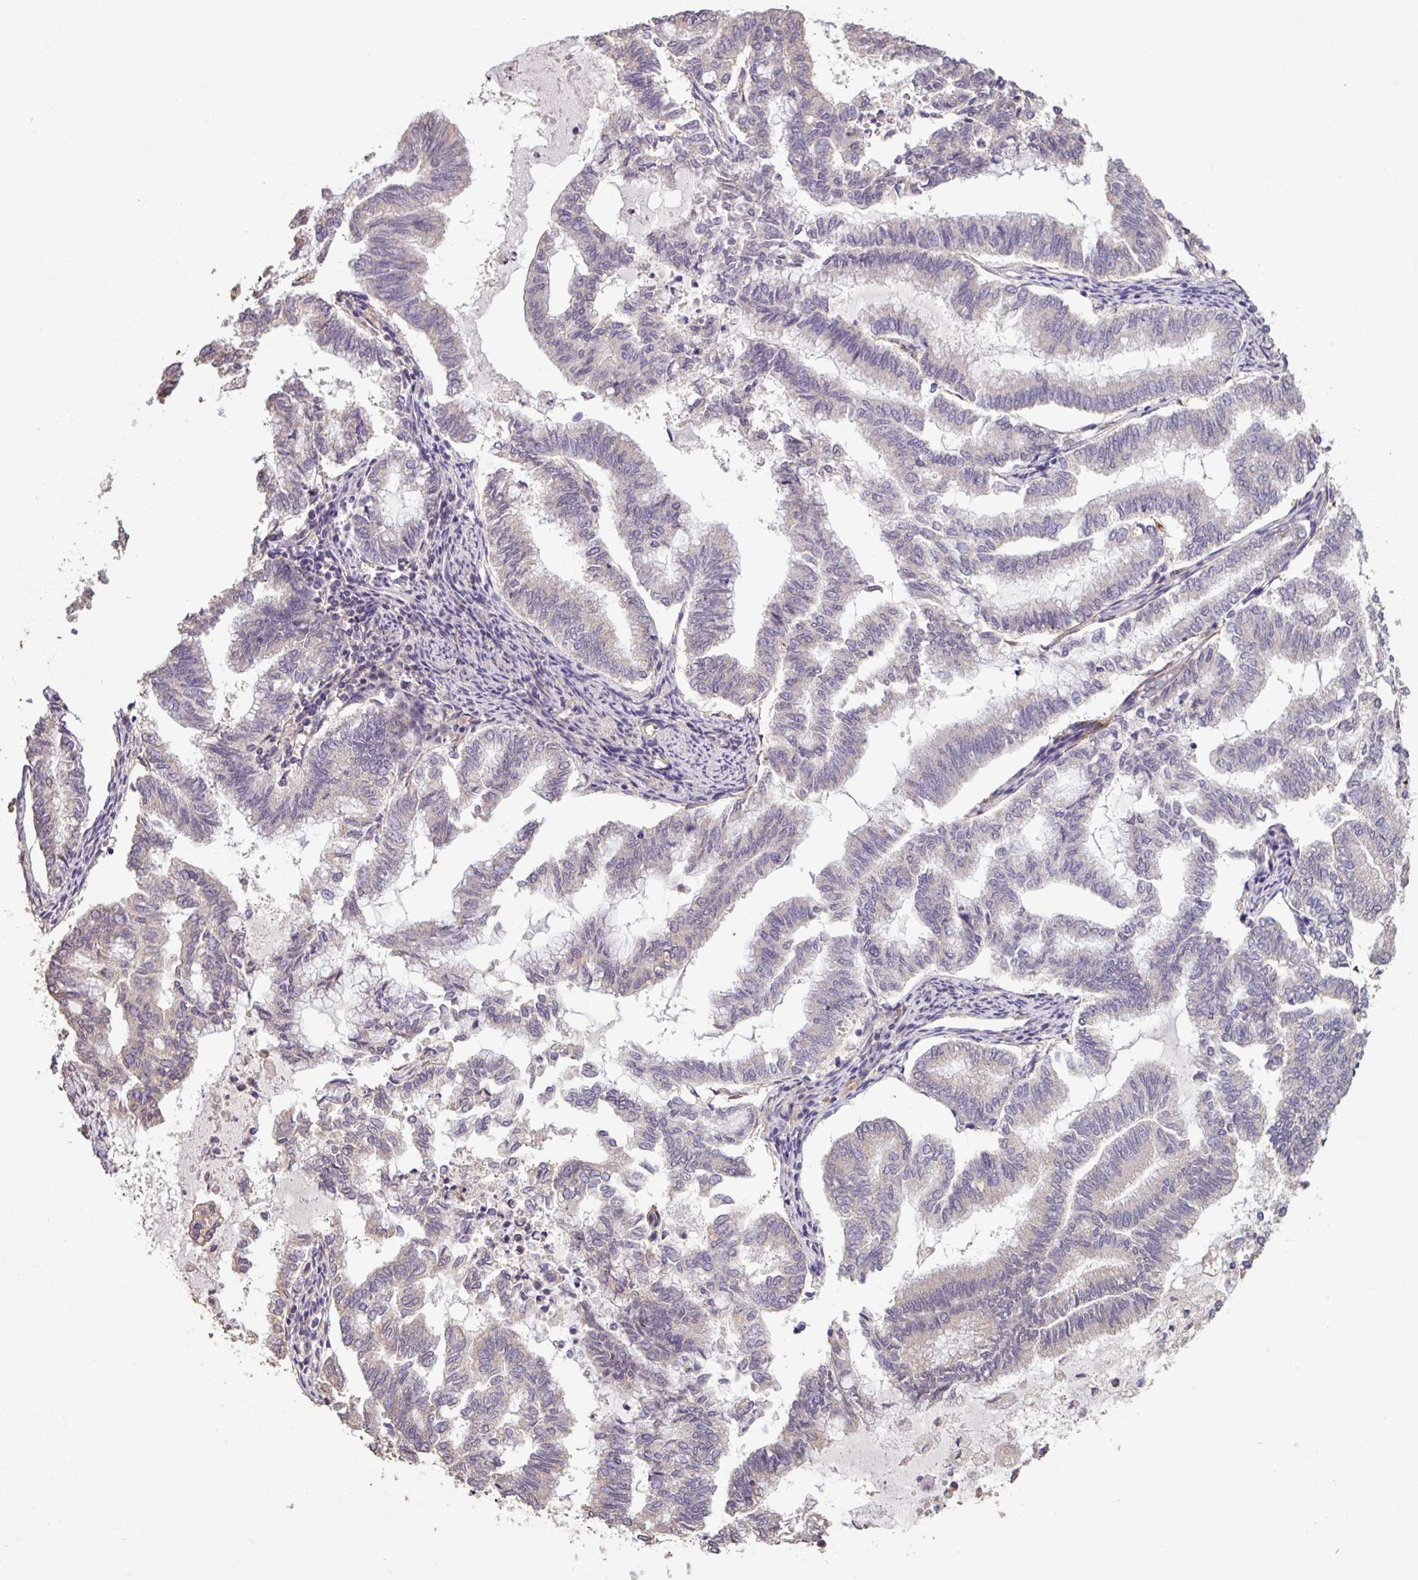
{"staining": {"intensity": "negative", "quantity": "none", "location": "none"}, "tissue": "endometrial cancer", "cell_type": "Tumor cells", "image_type": "cancer", "snomed": [{"axis": "morphology", "description": "Adenocarcinoma, NOS"}, {"axis": "topography", "description": "Endometrium"}], "caption": "Immunohistochemistry of human endometrial cancer displays no staining in tumor cells.", "gene": "ISLR", "patient": {"sex": "female", "age": 79}}